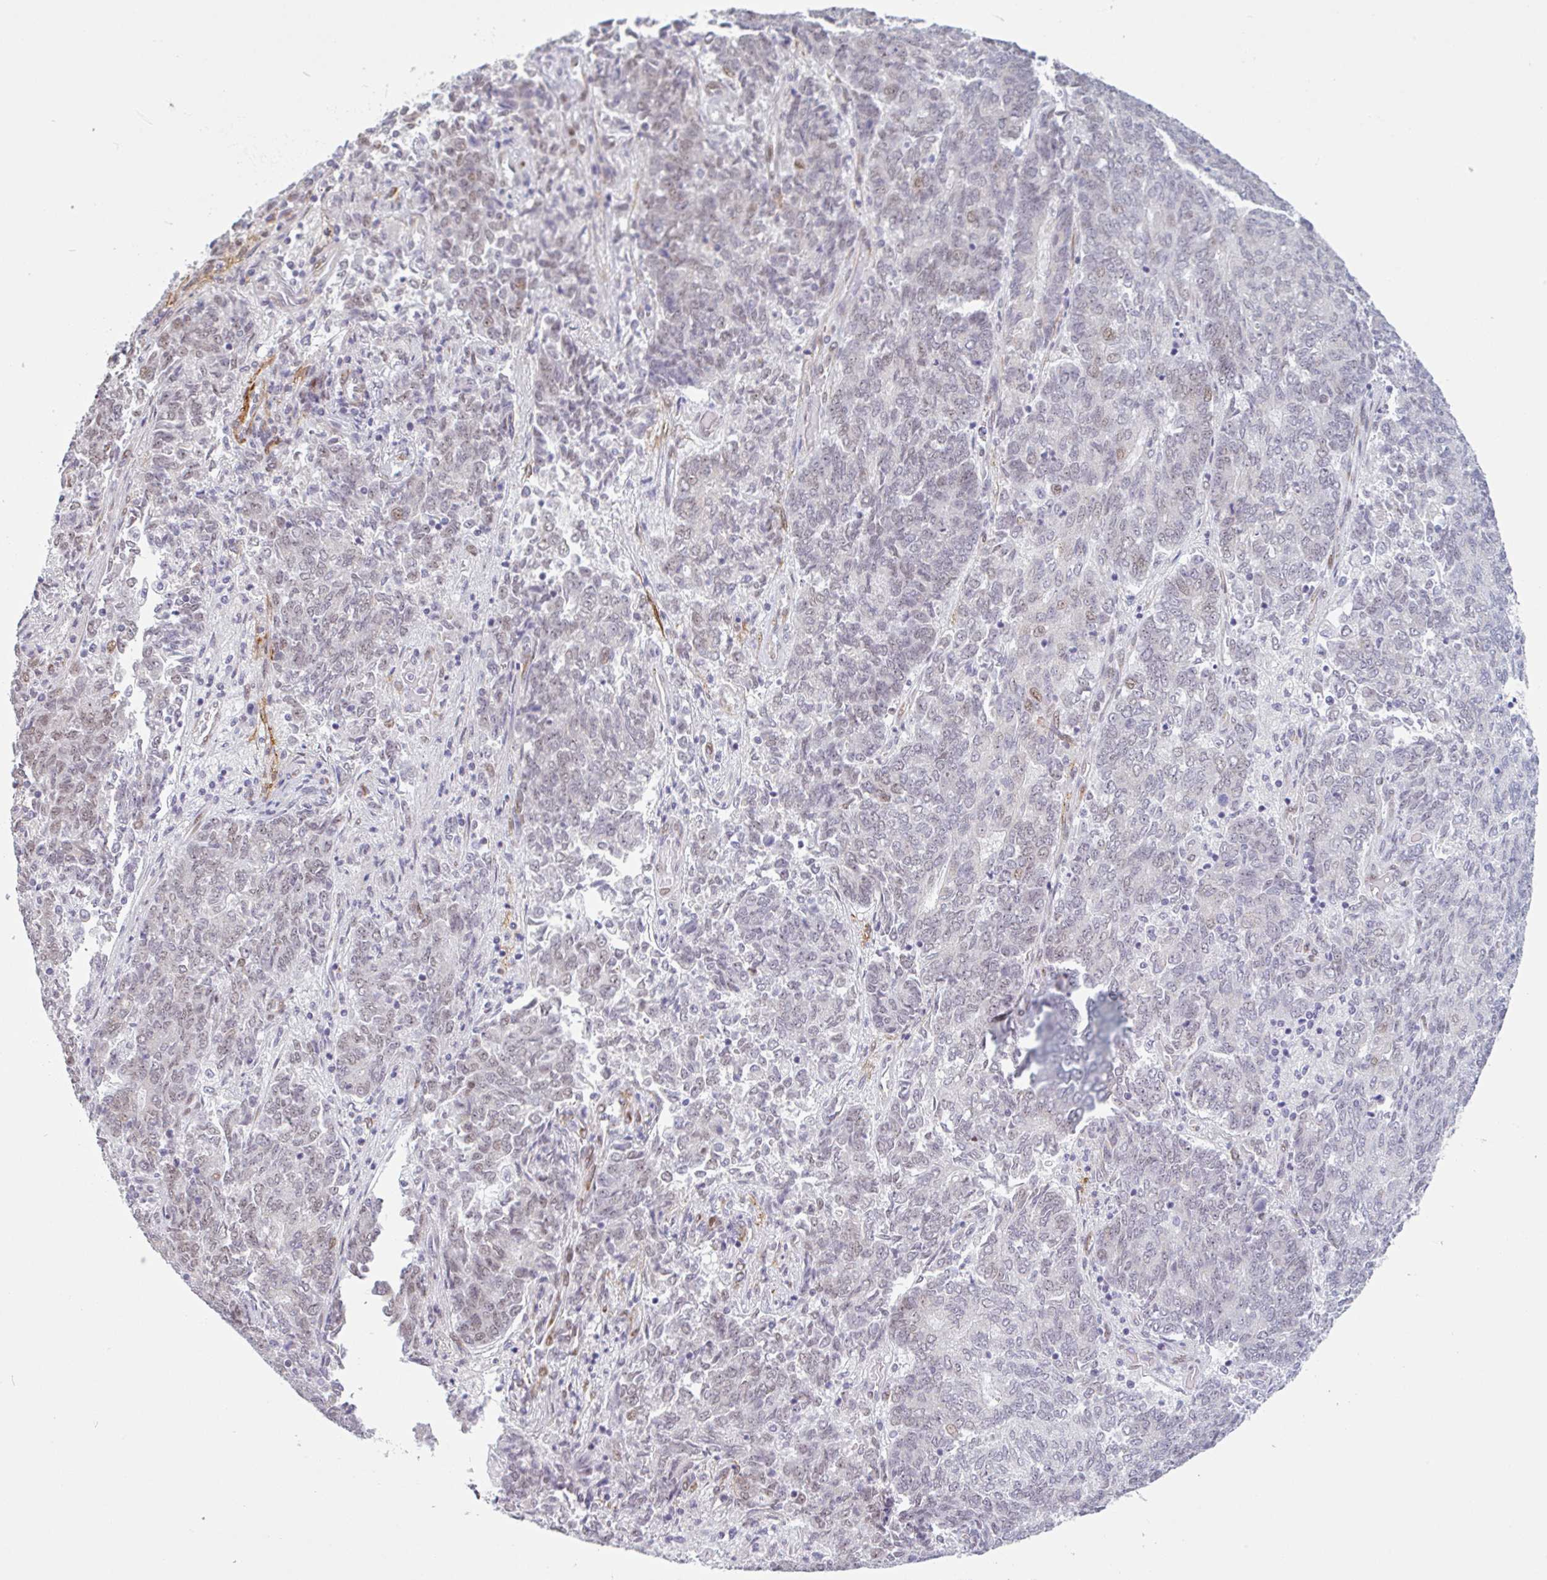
{"staining": {"intensity": "weak", "quantity": "<25%", "location": "nuclear"}, "tissue": "endometrial cancer", "cell_type": "Tumor cells", "image_type": "cancer", "snomed": [{"axis": "morphology", "description": "Adenocarcinoma, NOS"}, {"axis": "topography", "description": "Endometrium"}], "caption": "This micrograph is of adenocarcinoma (endometrial) stained with immunohistochemistry (IHC) to label a protein in brown with the nuclei are counter-stained blue. There is no expression in tumor cells.", "gene": "TMEM119", "patient": {"sex": "female", "age": 80}}